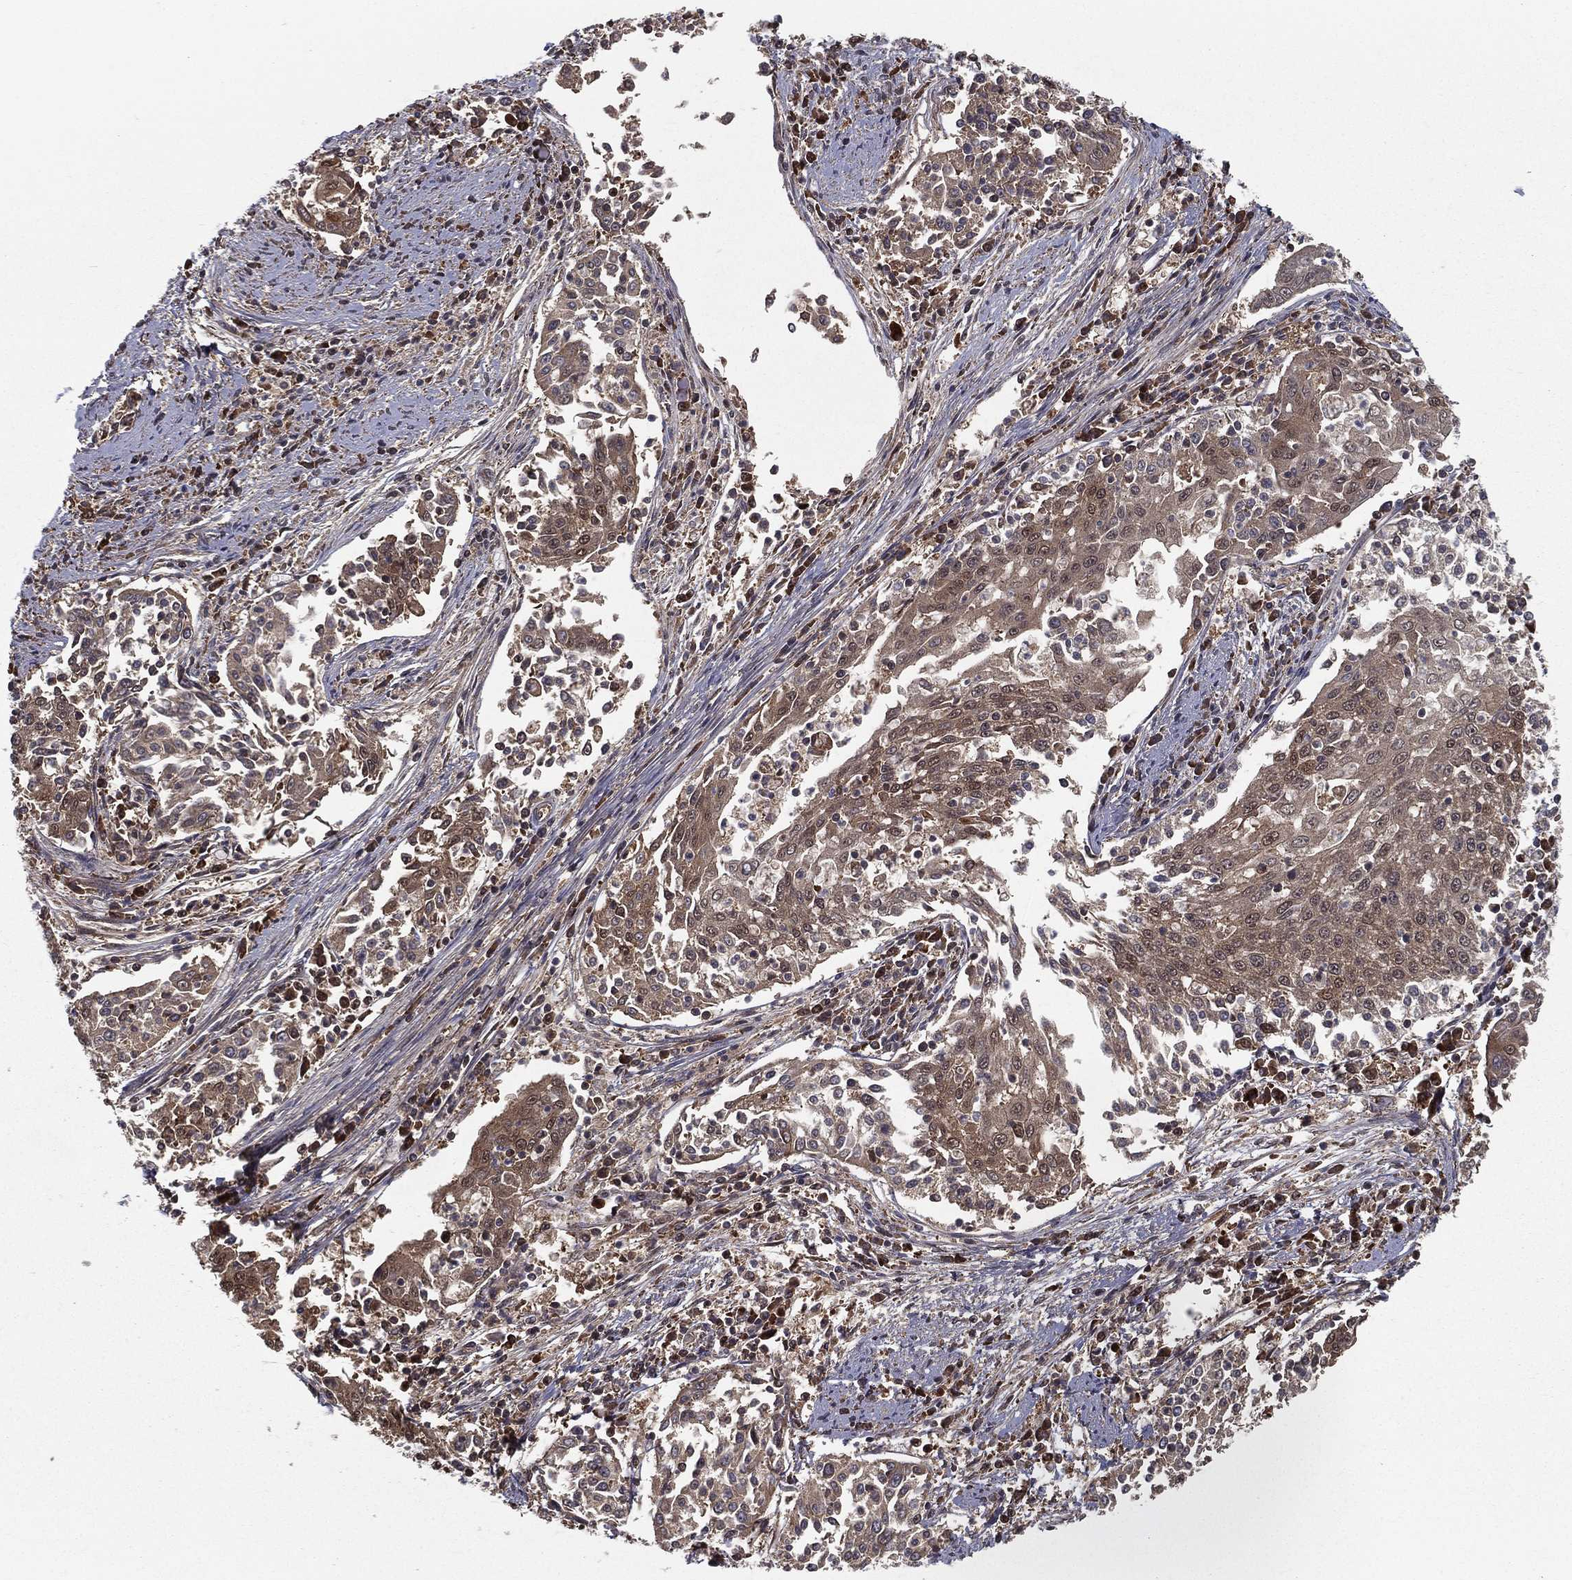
{"staining": {"intensity": "weak", "quantity": "25%-75%", "location": "cytoplasmic/membranous"}, "tissue": "cervical cancer", "cell_type": "Tumor cells", "image_type": "cancer", "snomed": [{"axis": "morphology", "description": "Squamous cell carcinoma, NOS"}, {"axis": "topography", "description": "Cervix"}], "caption": "This photomicrograph demonstrates IHC staining of cervical cancer, with low weak cytoplasmic/membranous positivity in about 25%-75% of tumor cells.", "gene": "SLC6A6", "patient": {"sex": "female", "age": 41}}